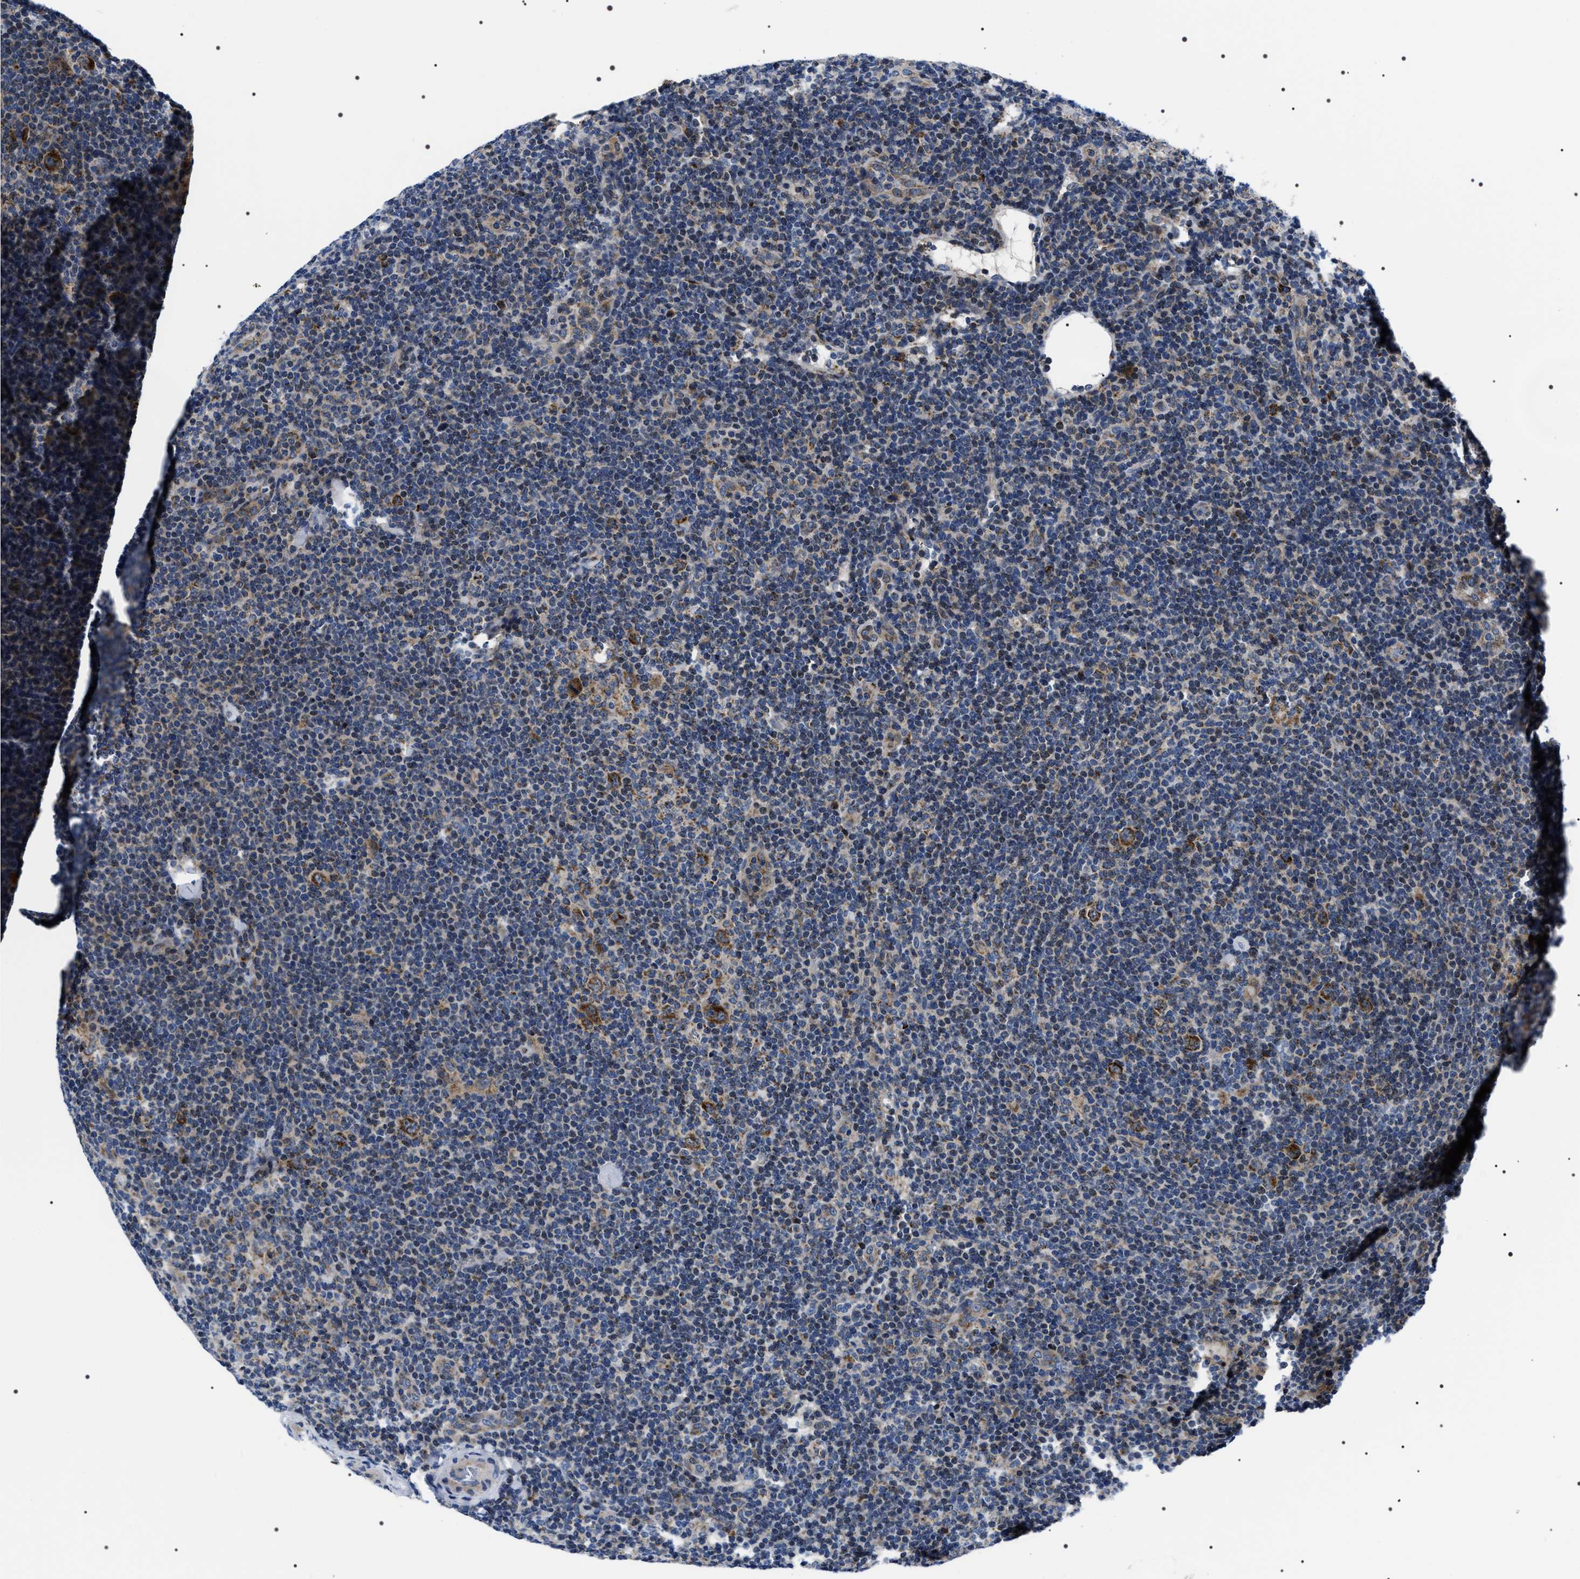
{"staining": {"intensity": "moderate", "quantity": ">75%", "location": "cytoplasmic/membranous"}, "tissue": "lymphoma", "cell_type": "Tumor cells", "image_type": "cancer", "snomed": [{"axis": "morphology", "description": "Hodgkin's disease, NOS"}, {"axis": "topography", "description": "Lymph node"}], "caption": "Immunohistochemistry (DAB) staining of lymphoma exhibits moderate cytoplasmic/membranous protein expression in about >75% of tumor cells.", "gene": "NTMT1", "patient": {"sex": "female", "age": 57}}